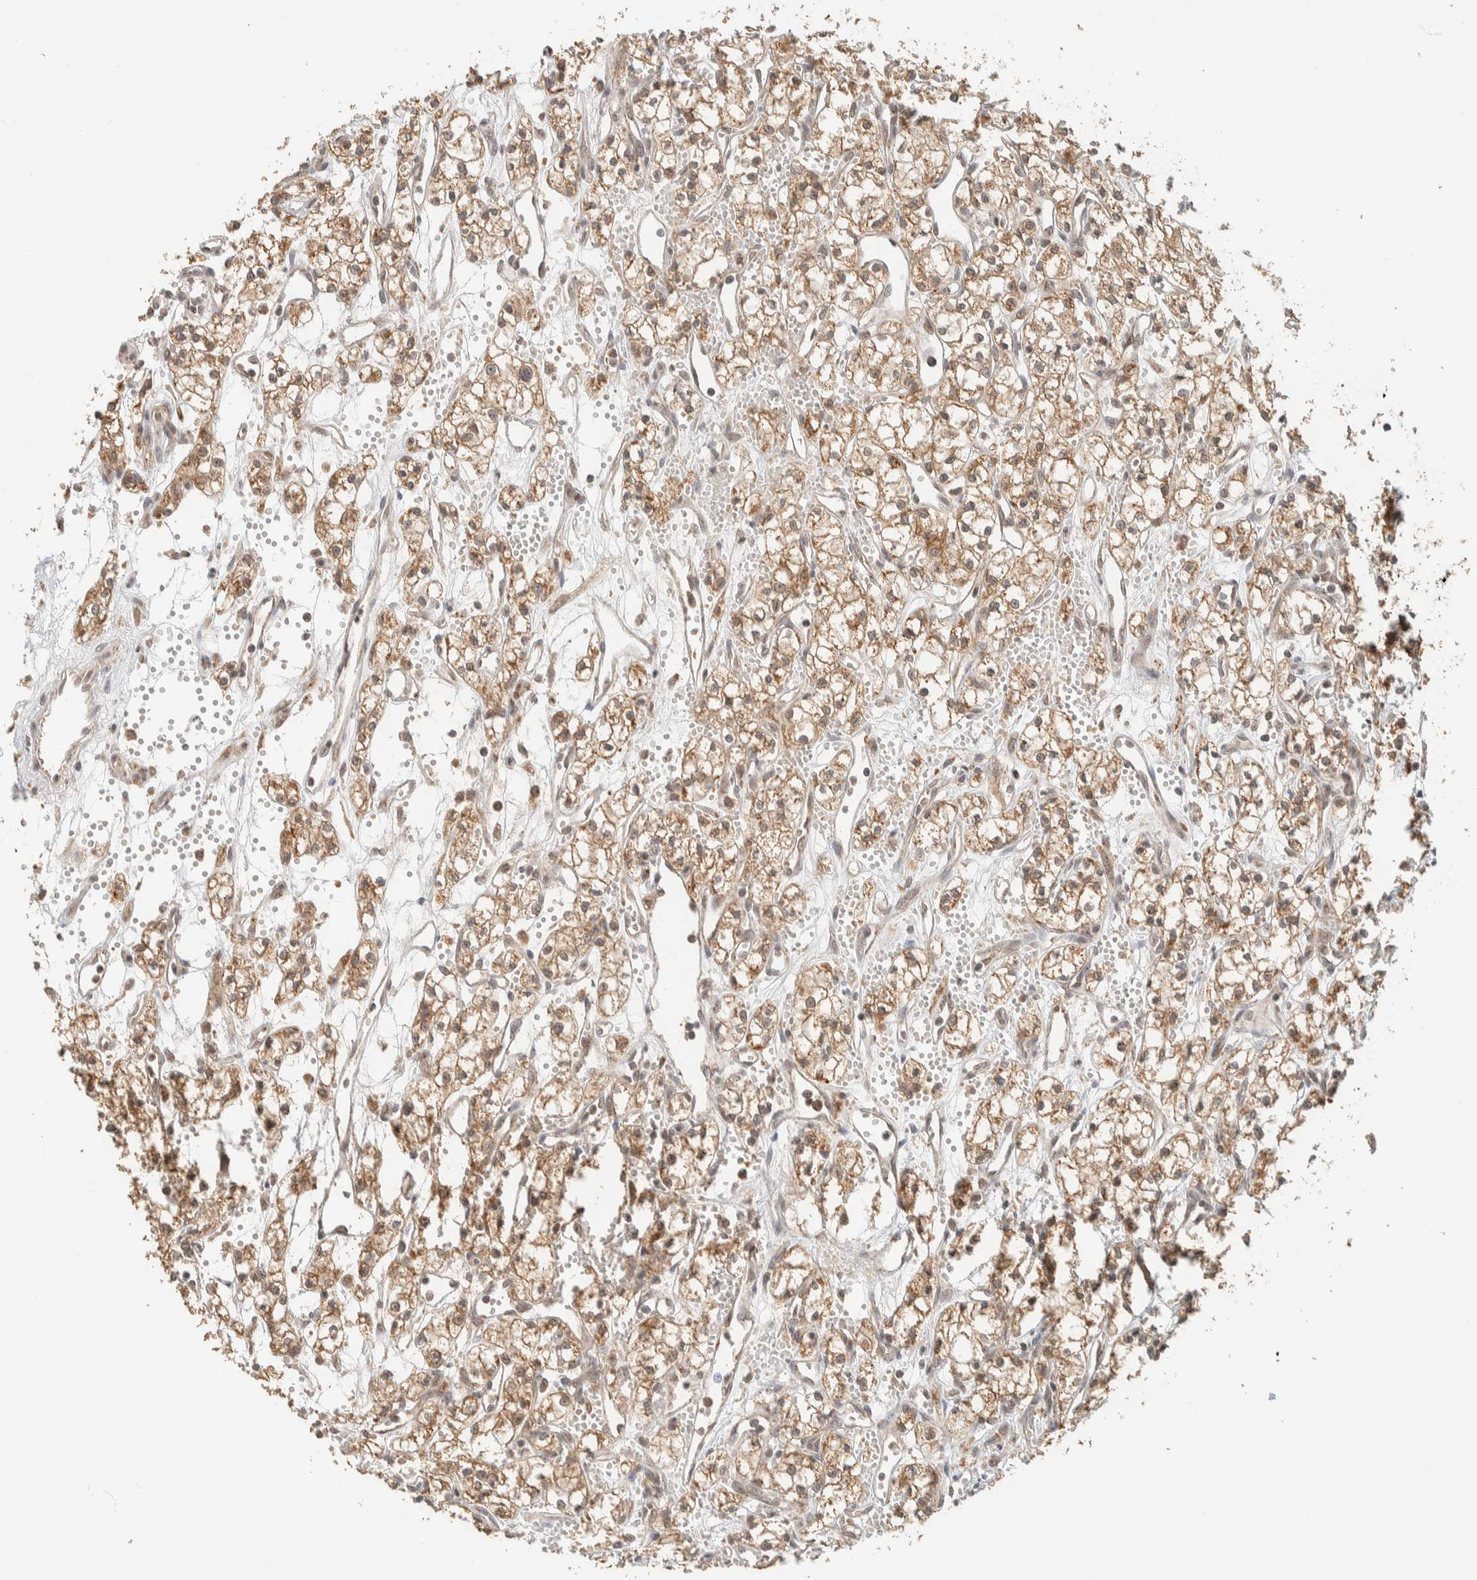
{"staining": {"intensity": "moderate", "quantity": ">75%", "location": "cytoplasmic/membranous"}, "tissue": "renal cancer", "cell_type": "Tumor cells", "image_type": "cancer", "snomed": [{"axis": "morphology", "description": "Adenocarcinoma, NOS"}, {"axis": "topography", "description": "Kidney"}], "caption": "Moderate cytoplasmic/membranous protein expression is present in about >75% of tumor cells in renal cancer.", "gene": "MRPL41", "patient": {"sex": "male", "age": 59}}